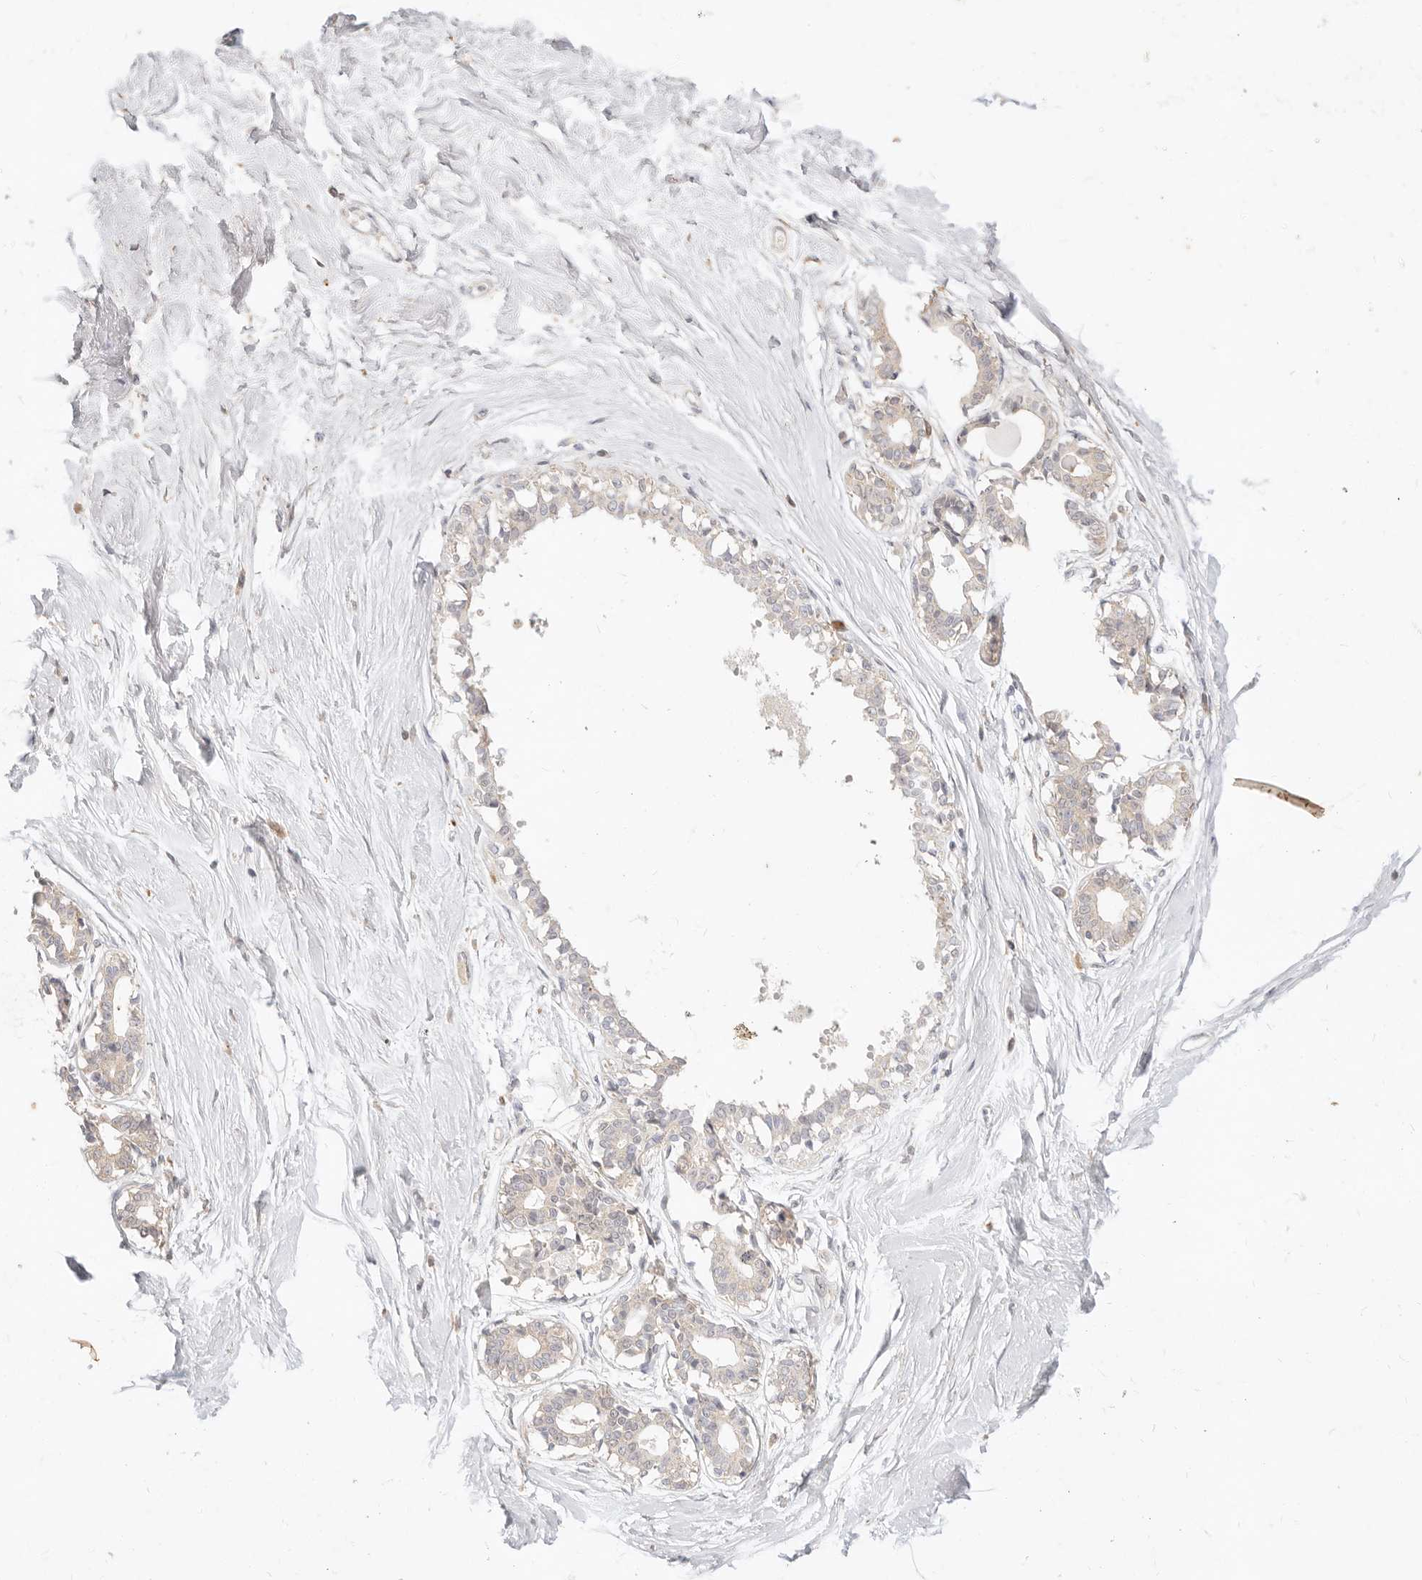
{"staining": {"intensity": "negative", "quantity": "none", "location": "none"}, "tissue": "breast", "cell_type": "Glandular cells", "image_type": "normal", "snomed": [{"axis": "morphology", "description": "Normal tissue, NOS"}, {"axis": "topography", "description": "Breast"}], "caption": "Immunohistochemistry (IHC) photomicrograph of normal breast: breast stained with DAB (3,3'-diaminobenzidine) reveals no significant protein staining in glandular cells. (DAB immunohistochemistry (IHC), high magnification).", "gene": "ACOX1", "patient": {"sex": "female", "age": 45}}